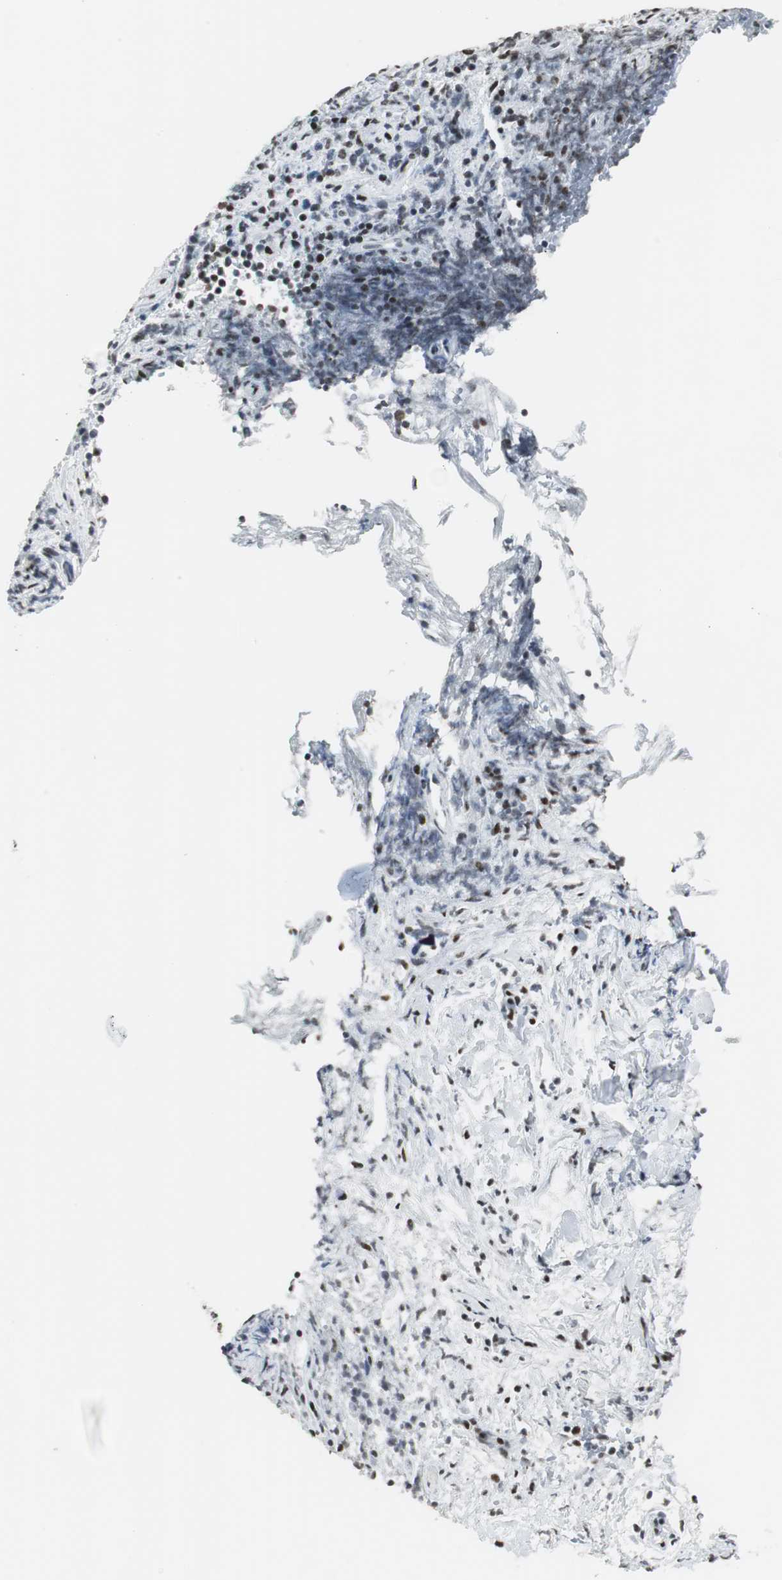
{"staining": {"intensity": "negative", "quantity": "none", "location": "none"}, "tissue": "lymphoma", "cell_type": "Tumor cells", "image_type": "cancer", "snomed": [{"axis": "morphology", "description": "Hodgkin's disease, NOS"}, {"axis": "topography", "description": "Lymph node"}], "caption": "An image of human Hodgkin's disease is negative for staining in tumor cells.", "gene": "RBBP4", "patient": {"sex": "female", "age": 25}}